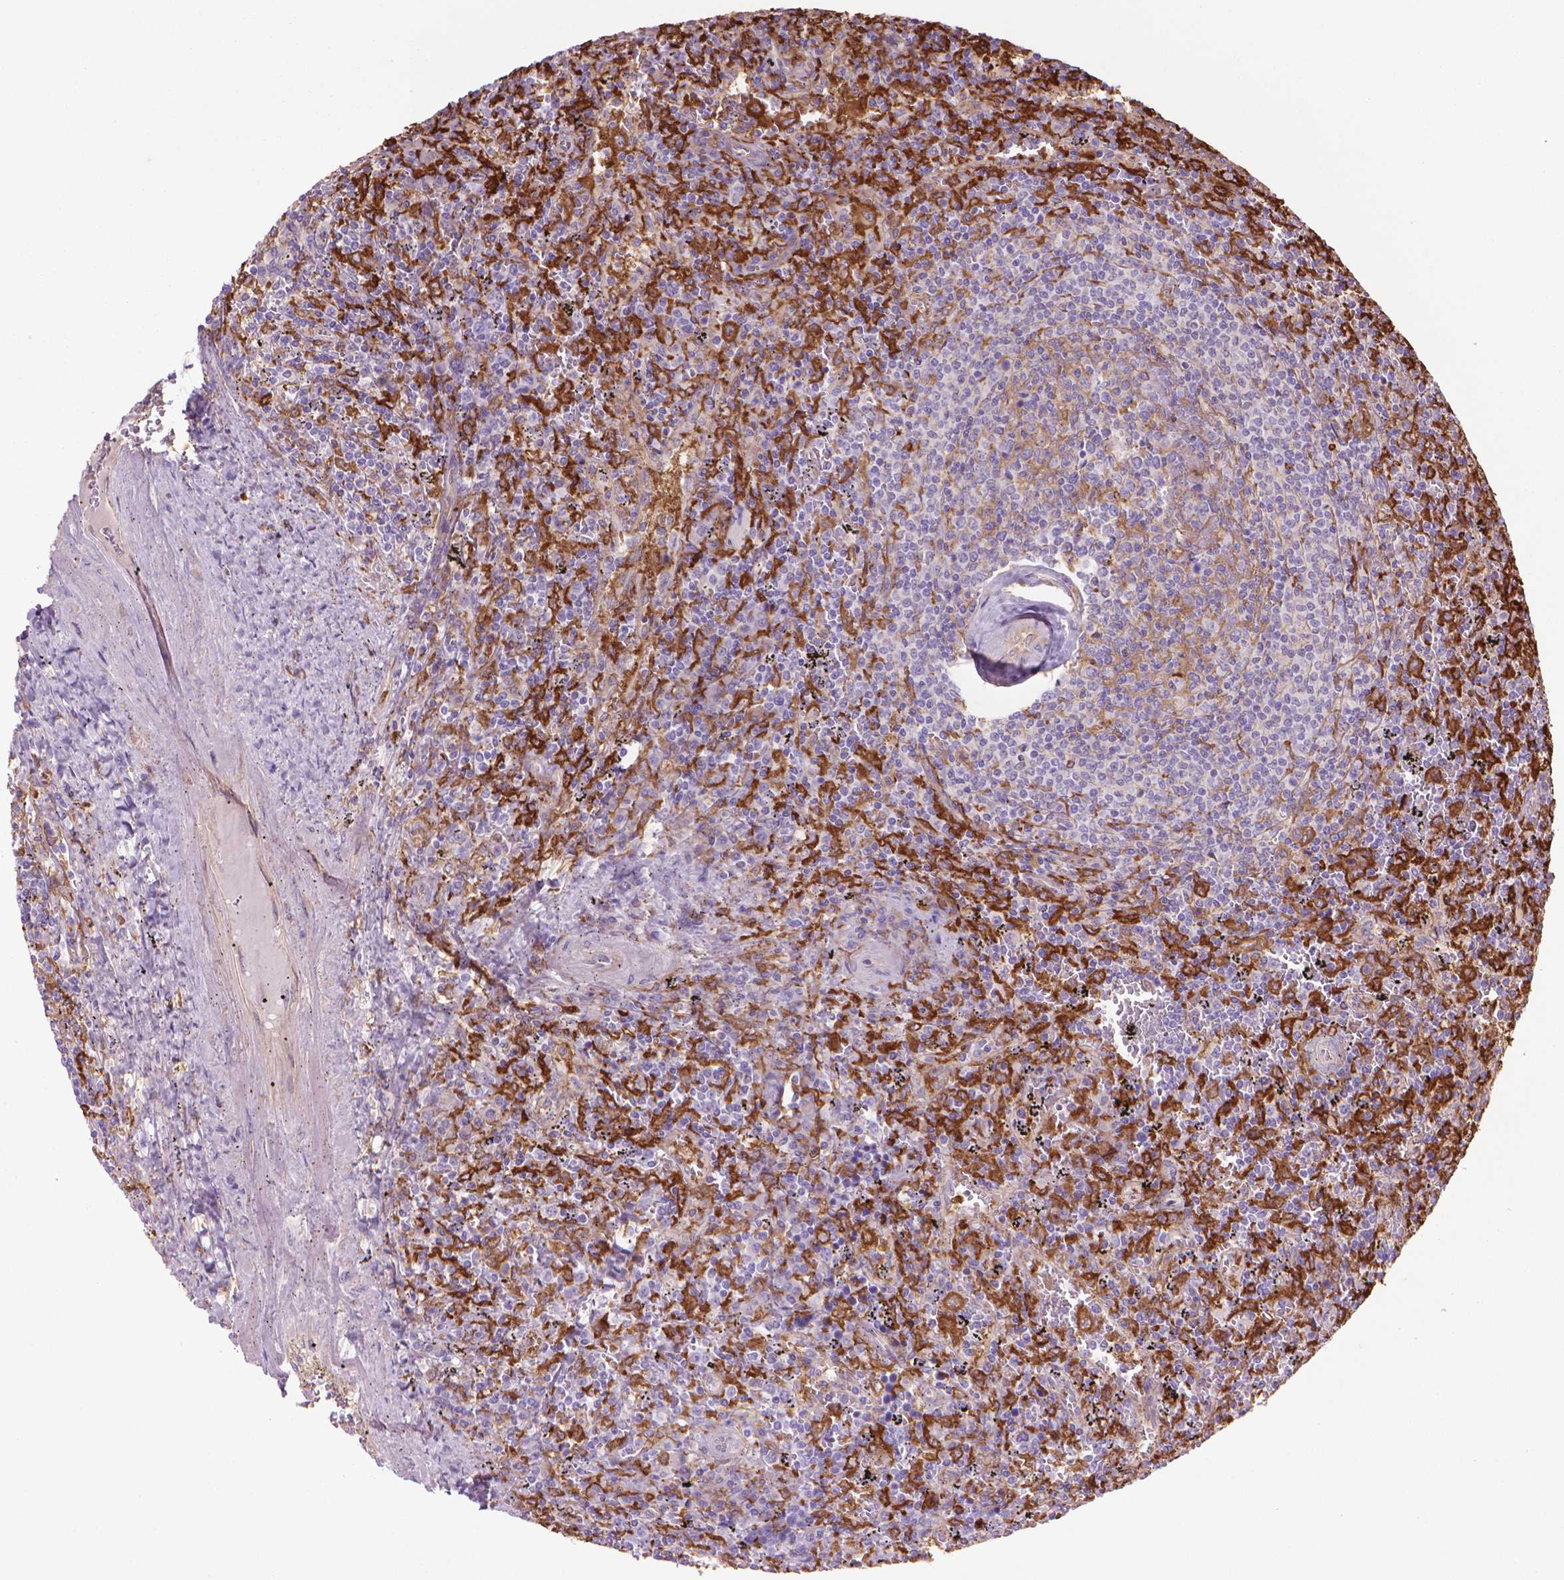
{"staining": {"intensity": "negative", "quantity": "none", "location": "none"}, "tissue": "lymphoma", "cell_type": "Tumor cells", "image_type": "cancer", "snomed": [{"axis": "morphology", "description": "Malignant lymphoma, non-Hodgkin's type, Low grade"}, {"axis": "topography", "description": "Spleen"}], "caption": "Malignant lymphoma, non-Hodgkin's type (low-grade) was stained to show a protein in brown. There is no significant positivity in tumor cells. Nuclei are stained in blue.", "gene": "CORO1B", "patient": {"sex": "male", "age": 62}}